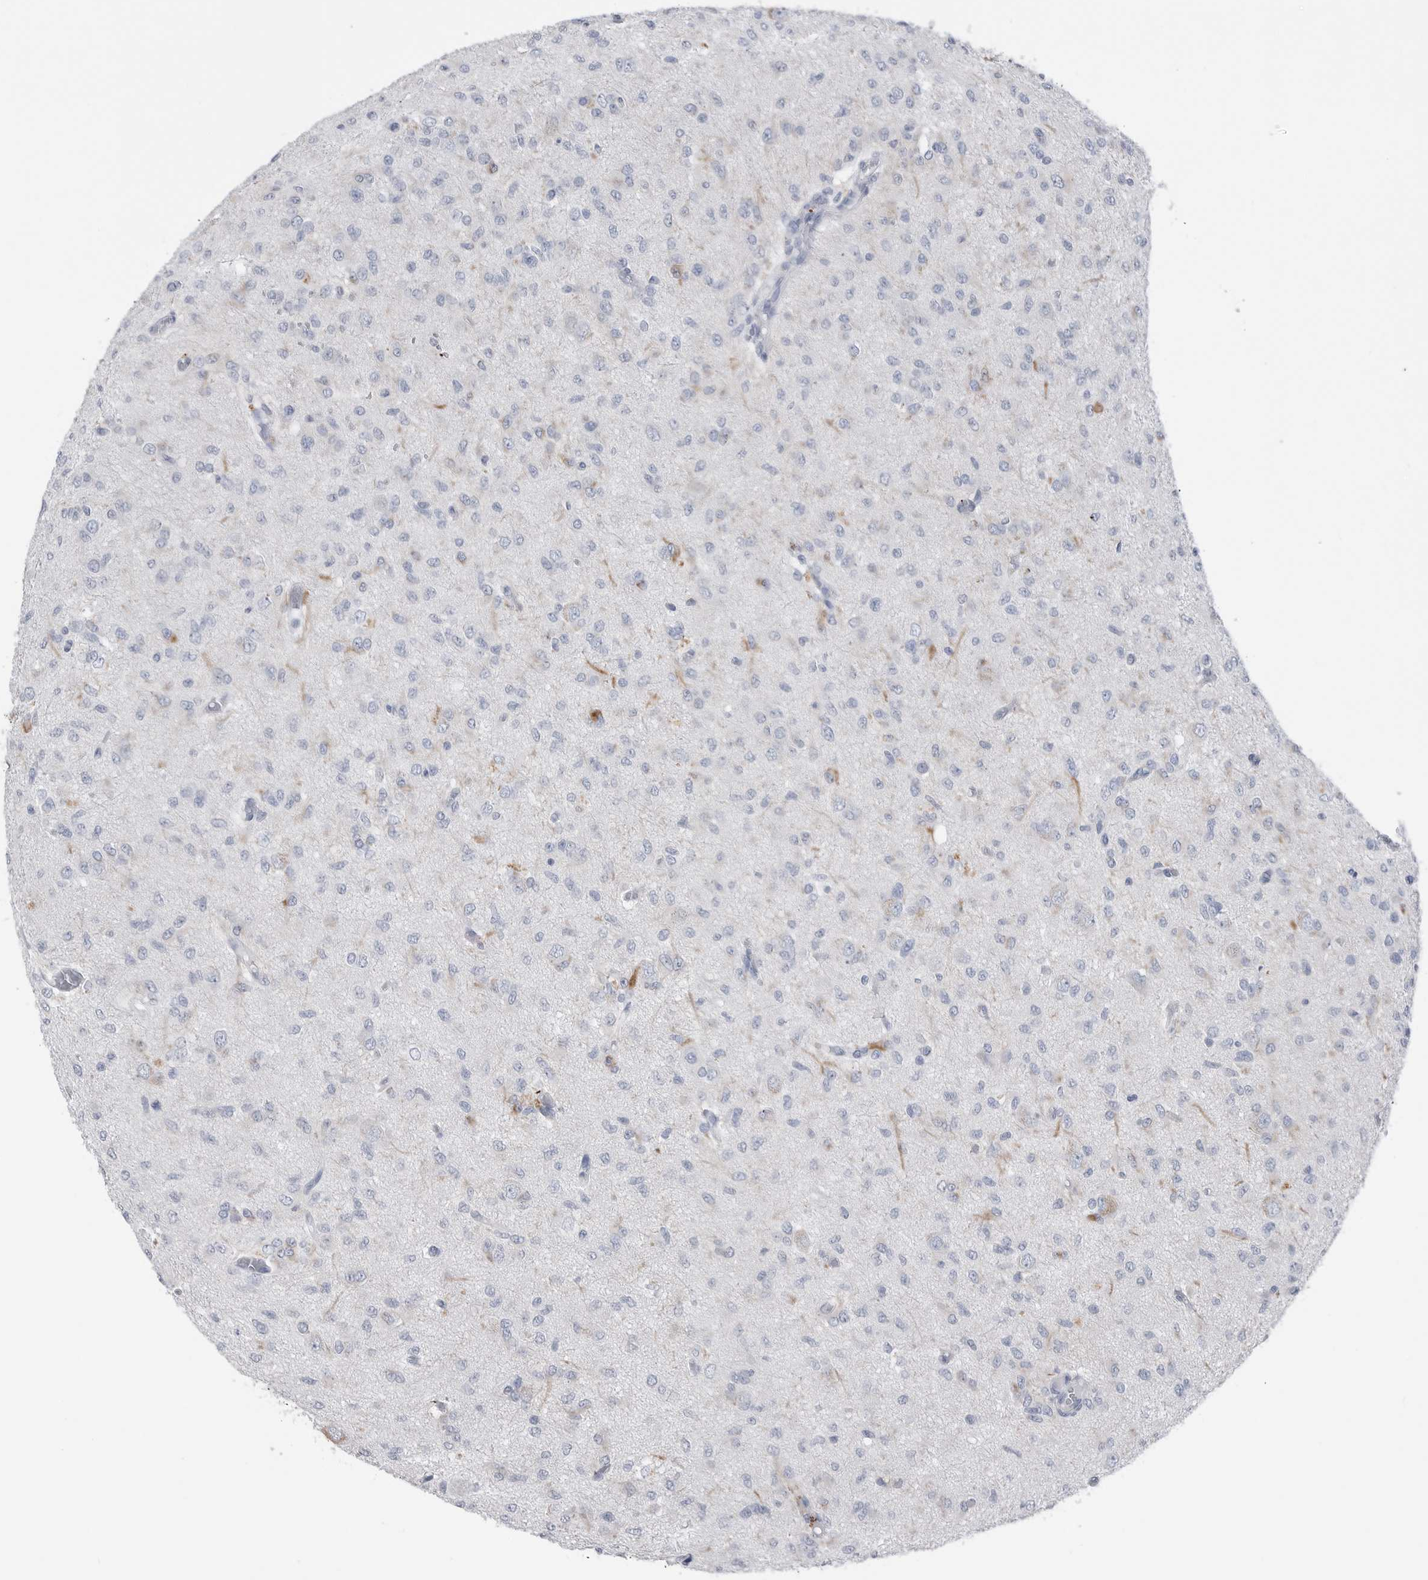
{"staining": {"intensity": "negative", "quantity": "none", "location": "none"}, "tissue": "glioma", "cell_type": "Tumor cells", "image_type": "cancer", "snomed": [{"axis": "morphology", "description": "Glioma, malignant, High grade"}, {"axis": "topography", "description": "Brain"}], "caption": "Immunohistochemistry (IHC) photomicrograph of glioma stained for a protein (brown), which exhibits no expression in tumor cells. (DAB IHC, high magnification).", "gene": "ABHD12", "patient": {"sex": "female", "age": 59}}